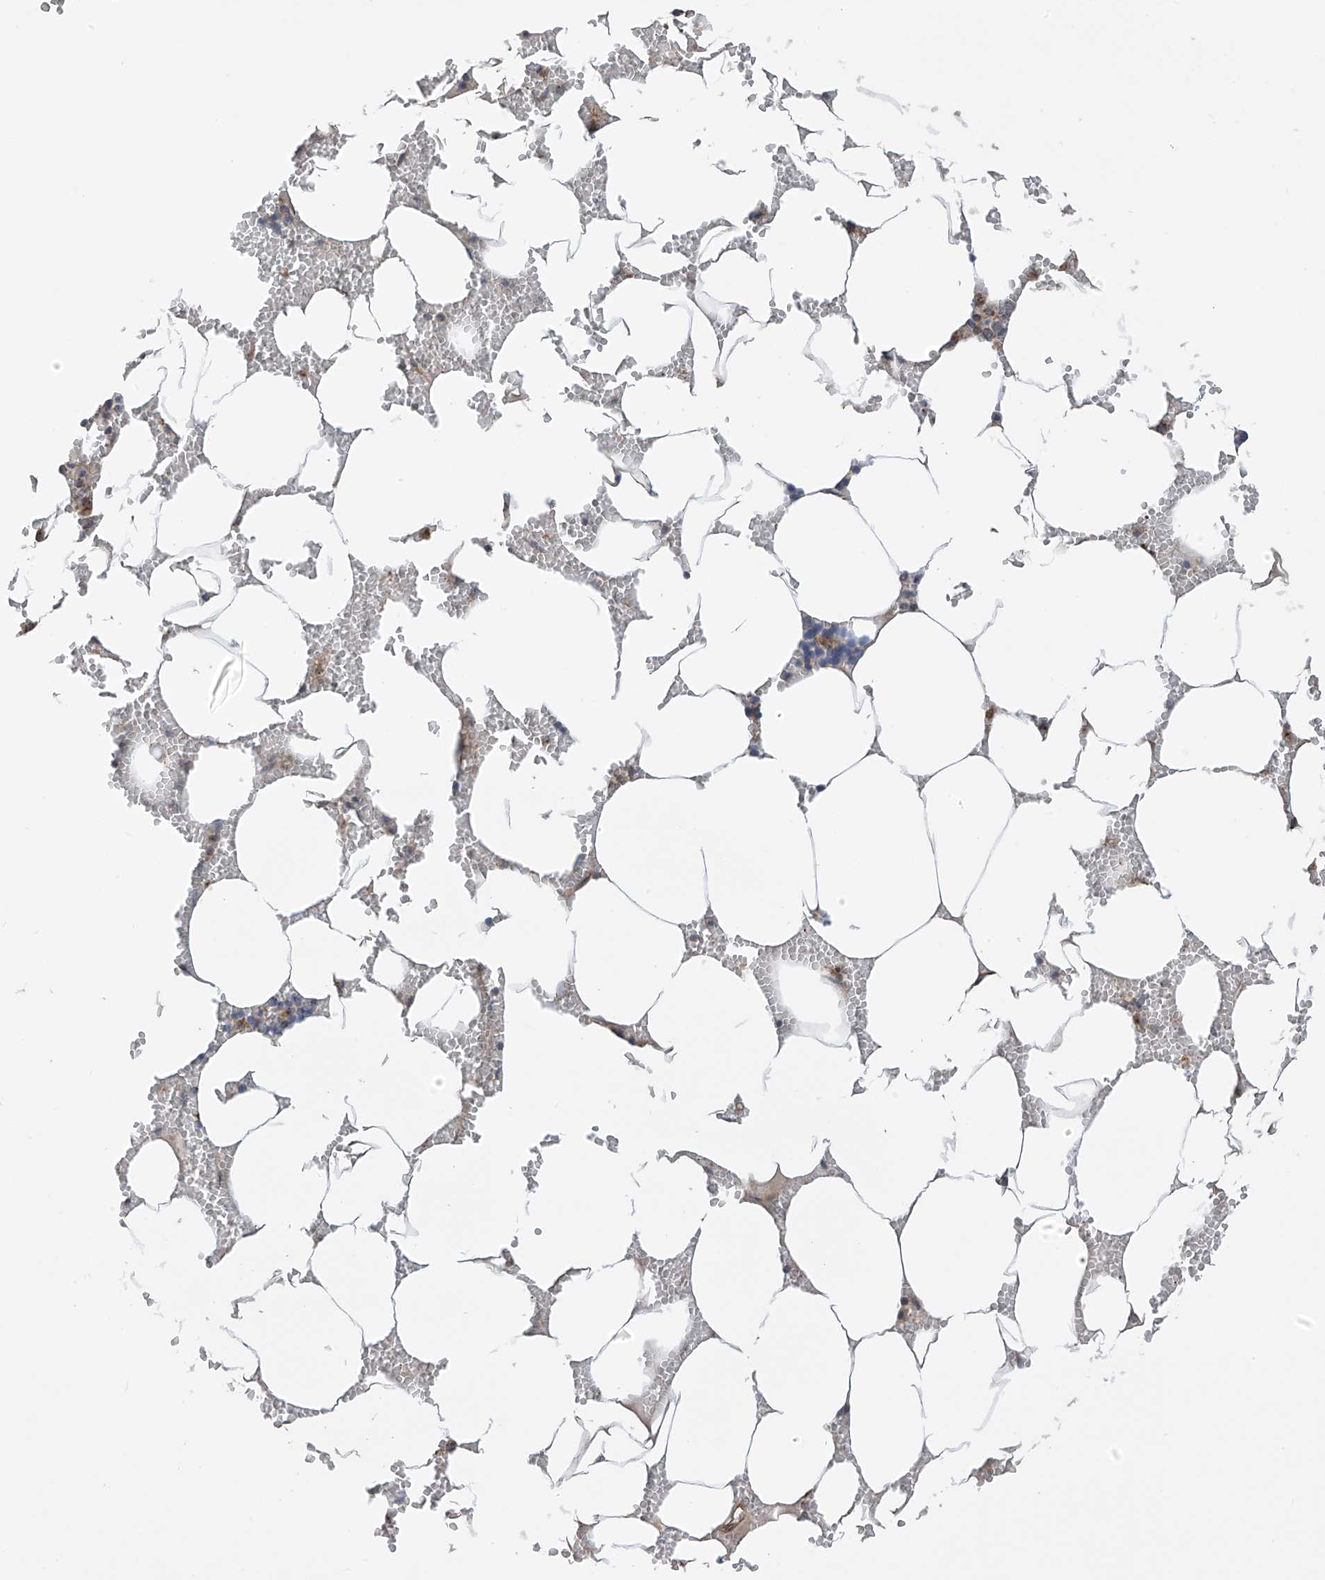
{"staining": {"intensity": "strong", "quantity": "<25%", "location": "cytoplasmic/membranous"}, "tissue": "bone marrow", "cell_type": "Hematopoietic cells", "image_type": "normal", "snomed": [{"axis": "morphology", "description": "Normal tissue, NOS"}, {"axis": "topography", "description": "Bone marrow"}], "caption": "Hematopoietic cells demonstrate medium levels of strong cytoplasmic/membranous expression in about <25% of cells in normal bone marrow.", "gene": "PNPT1", "patient": {"sex": "male", "age": 70}}